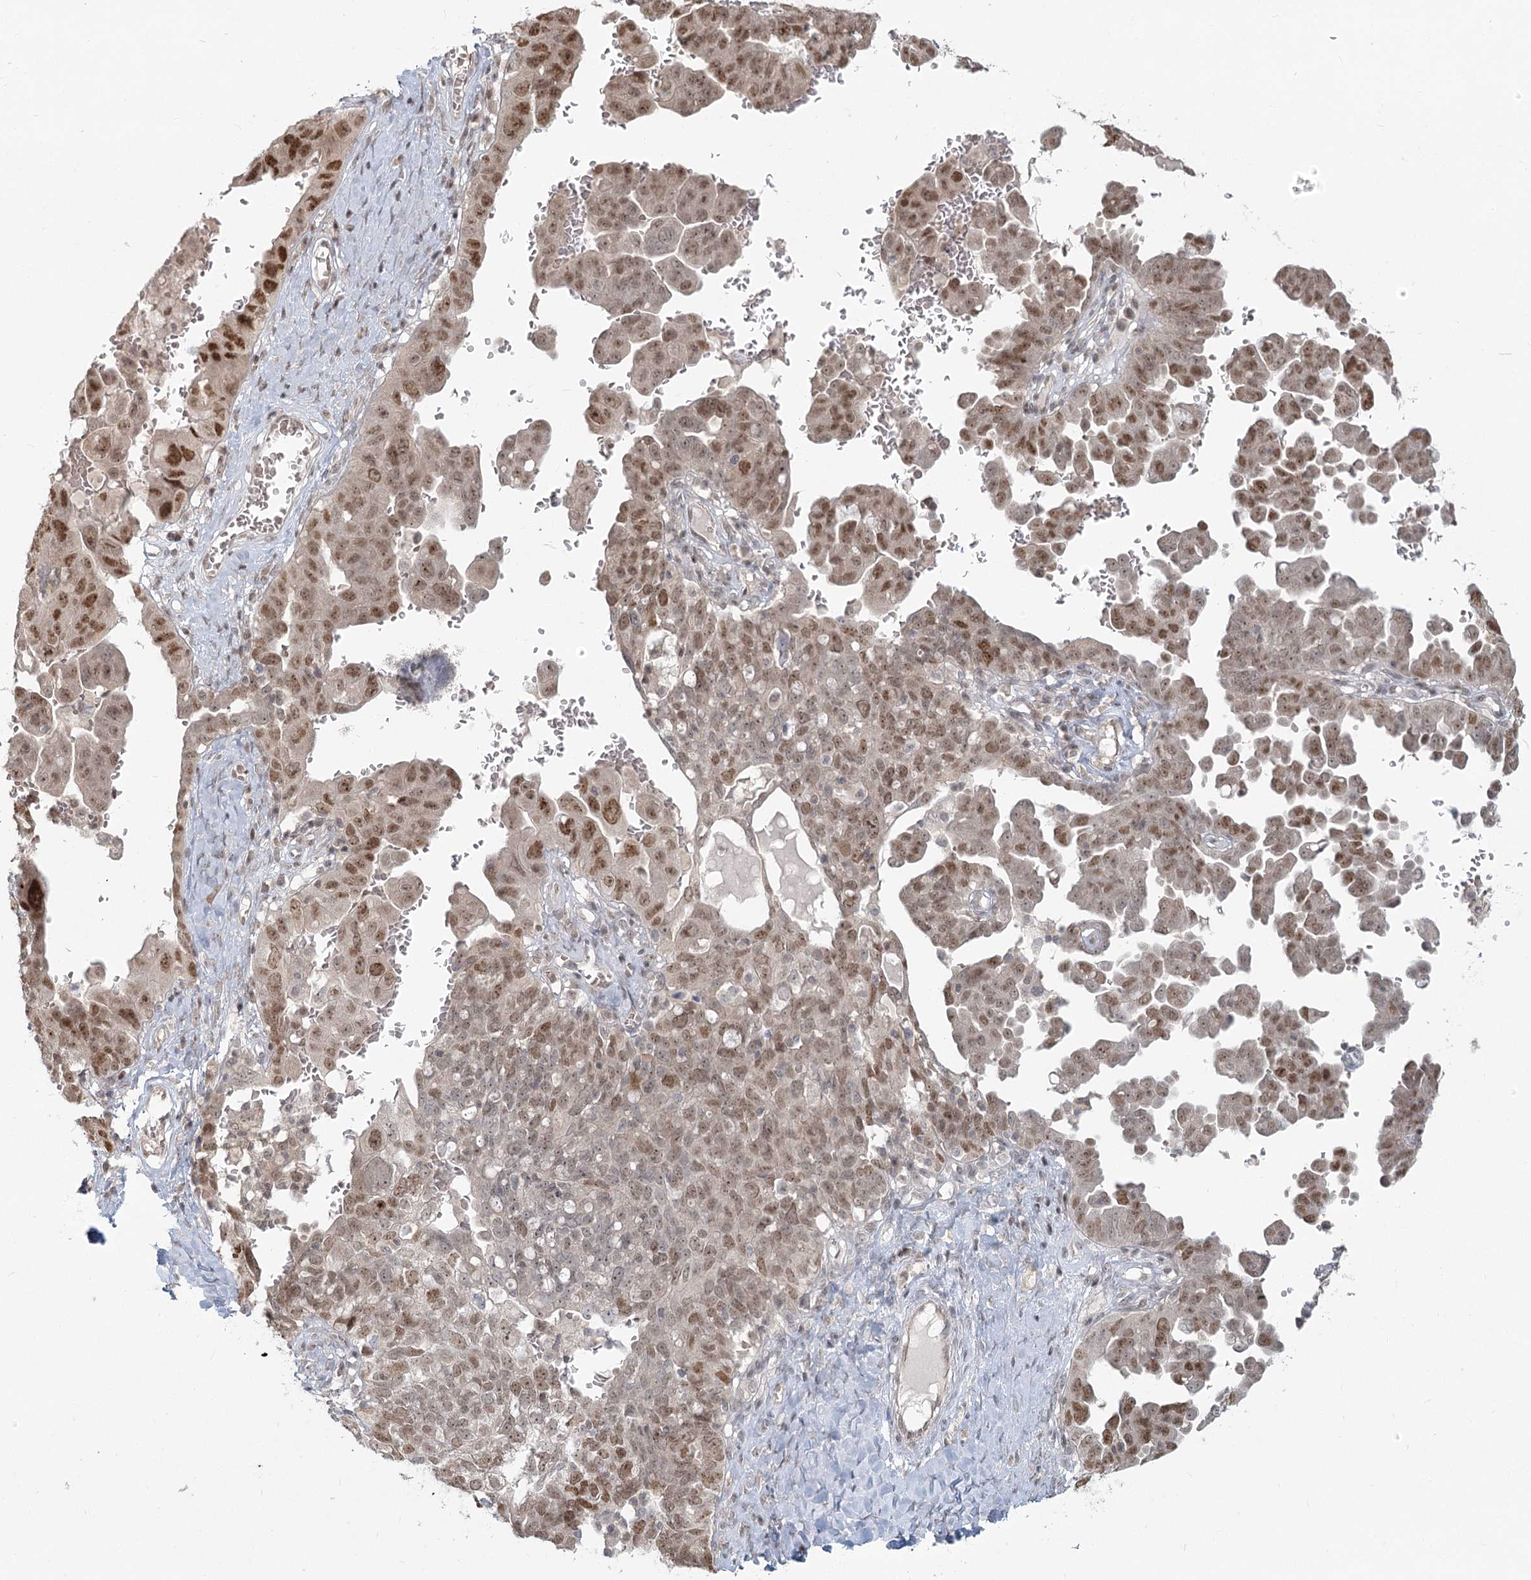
{"staining": {"intensity": "moderate", "quantity": ">75%", "location": "cytoplasmic/membranous,nuclear"}, "tissue": "ovarian cancer", "cell_type": "Tumor cells", "image_type": "cancer", "snomed": [{"axis": "morphology", "description": "Carcinoma, endometroid"}, {"axis": "topography", "description": "Ovary"}], "caption": "Tumor cells show medium levels of moderate cytoplasmic/membranous and nuclear staining in about >75% of cells in ovarian cancer.", "gene": "R3HCC1L", "patient": {"sex": "female", "age": 62}}